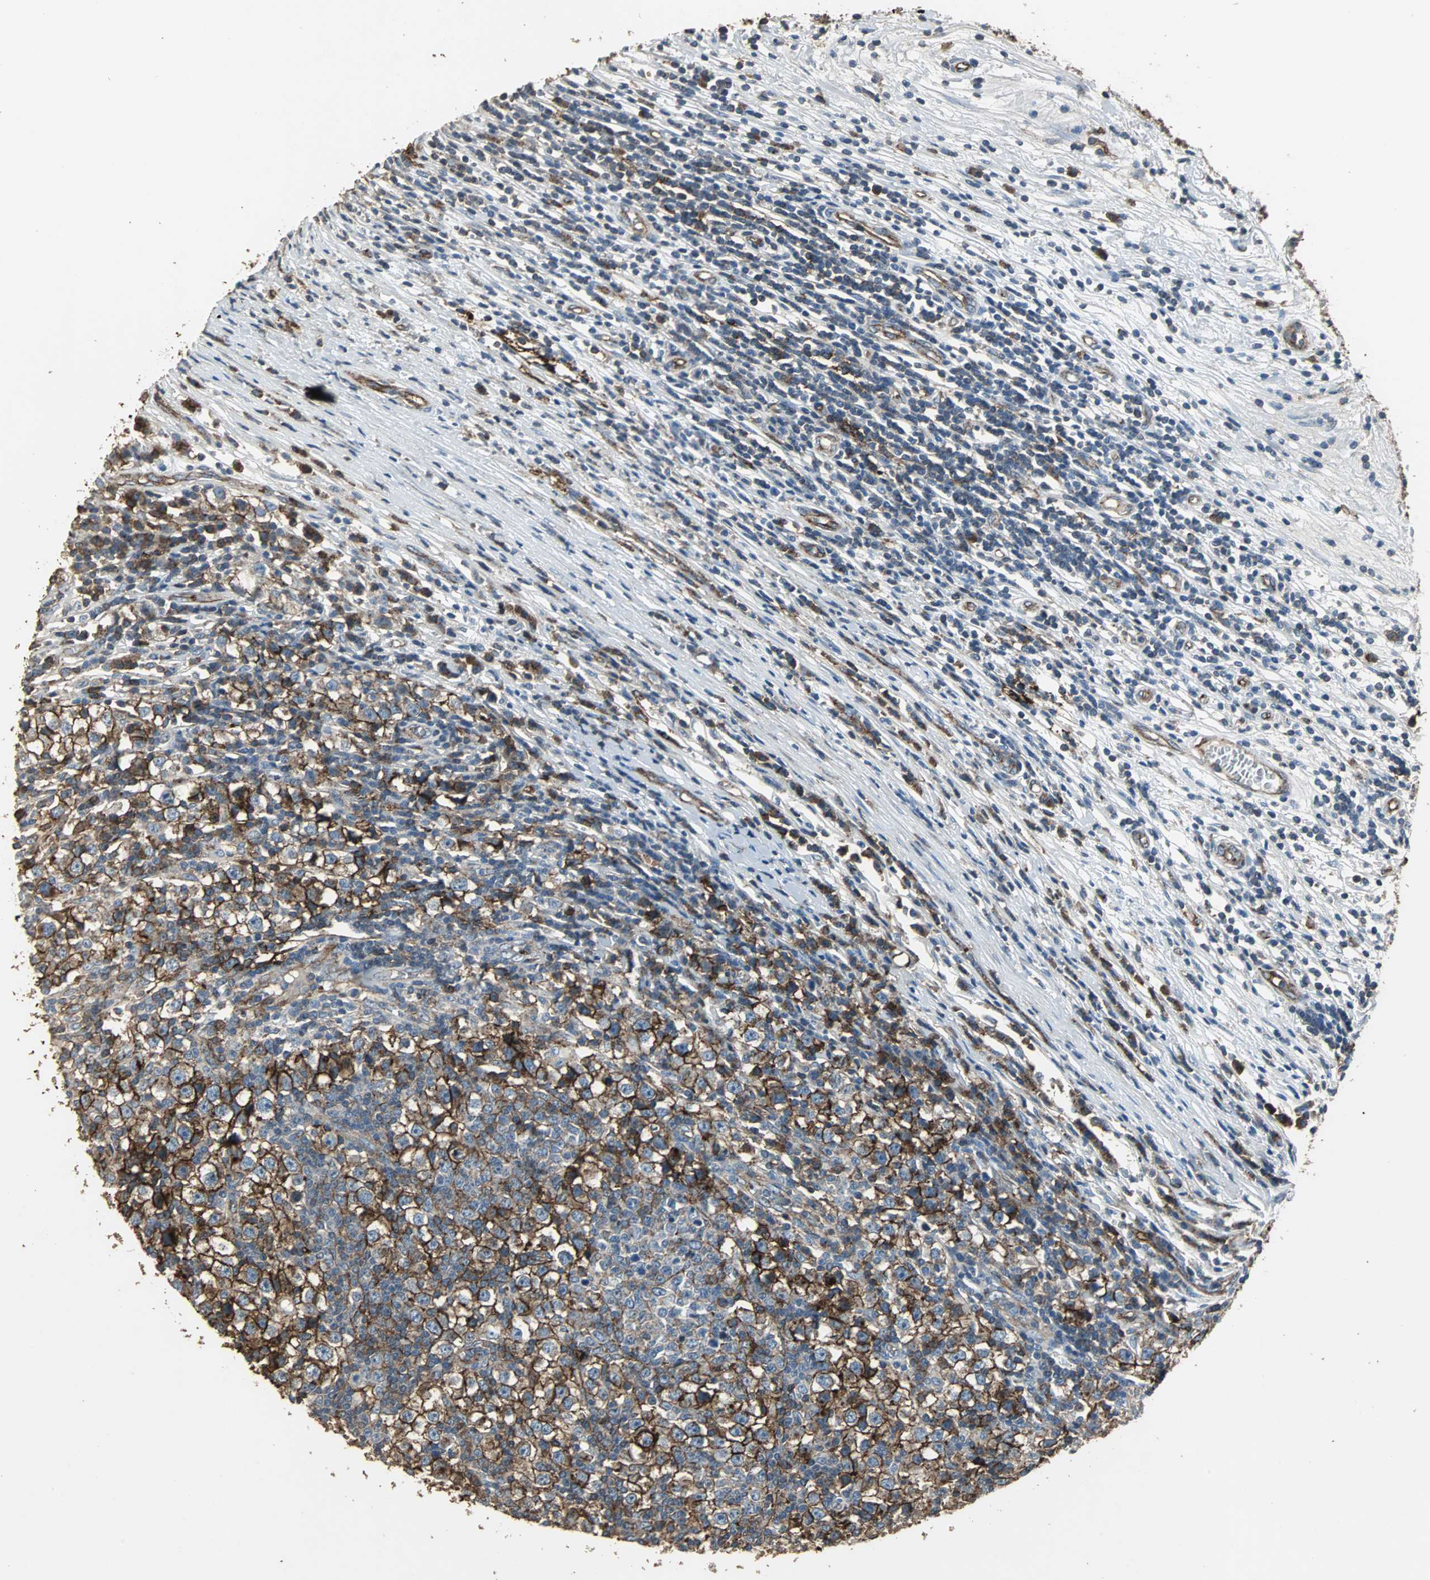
{"staining": {"intensity": "moderate", "quantity": ">75%", "location": "cytoplasmic/membranous"}, "tissue": "testis cancer", "cell_type": "Tumor cells", "image_type": "cancer", "snomed": [{"axis": "morphology", "description": "Seminoma, NOS"}, {"axis": "topography", "description": "Testis"}], "caption": "Seminoma (testis) stained with a brown dye shows moderate cytoplasmic/membranous positive expression in approximately >75% of tumor cells.", "gene": "F11R", "patient": {"sex": "male", "age": 65}}